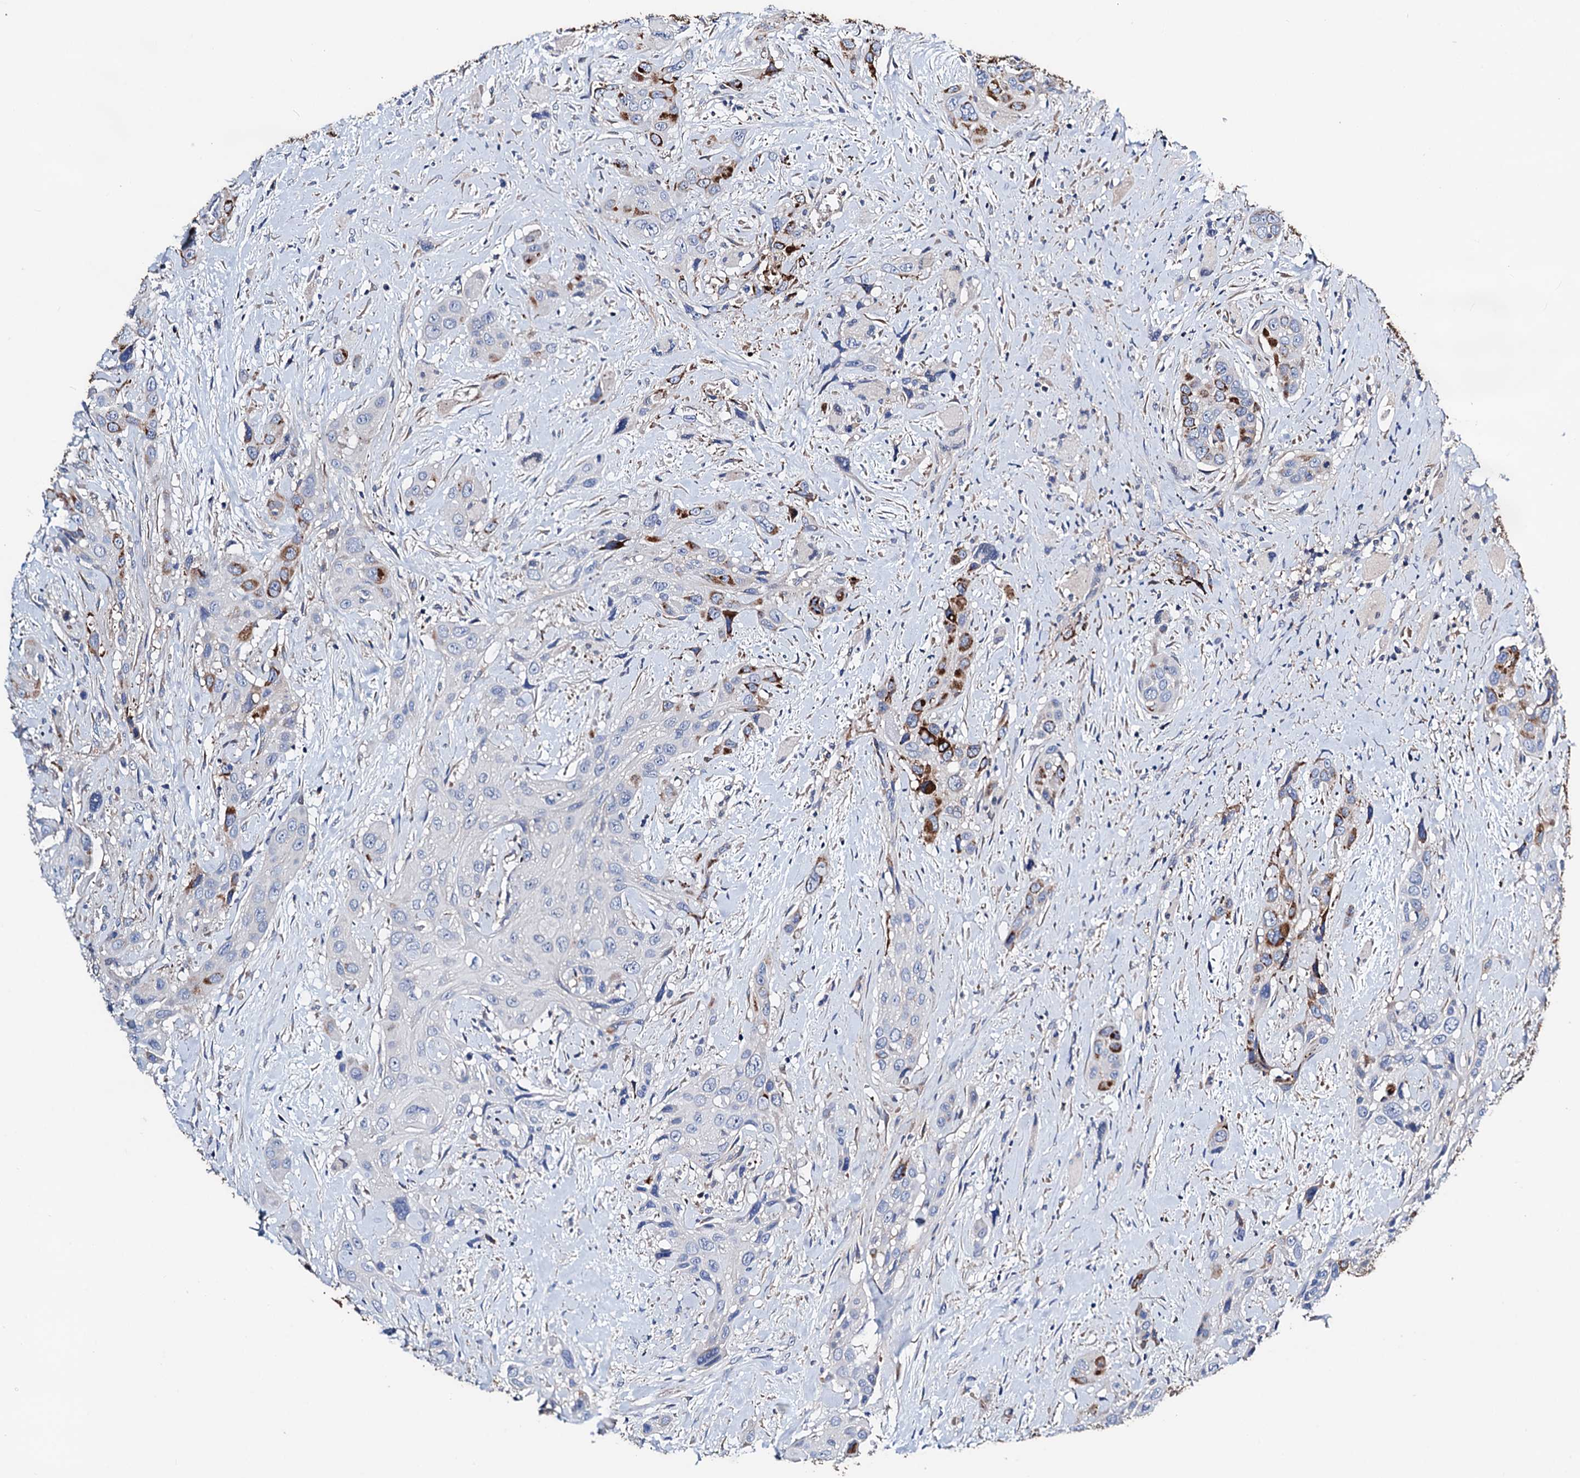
{"staining": {"intensity": "negative", "quantity": "none", "location": "none"}, "tissue": "head and neck cancer", "cell_type": "Tumor cells", "image_type": "cancer", "snomed": [{"axis": "morphology", "description": "Squamous cell carcinoma, NOS"}, {"axis": "topography", "description": "Head-Neck"}], "caption": "Head and neck cancer (squamous cell carcinoma) was stained to show a protein in brown. There is no significant expression in tumor cells.", "gene": "GCOM1", "patient": {"sex": "male", "age": 81}}